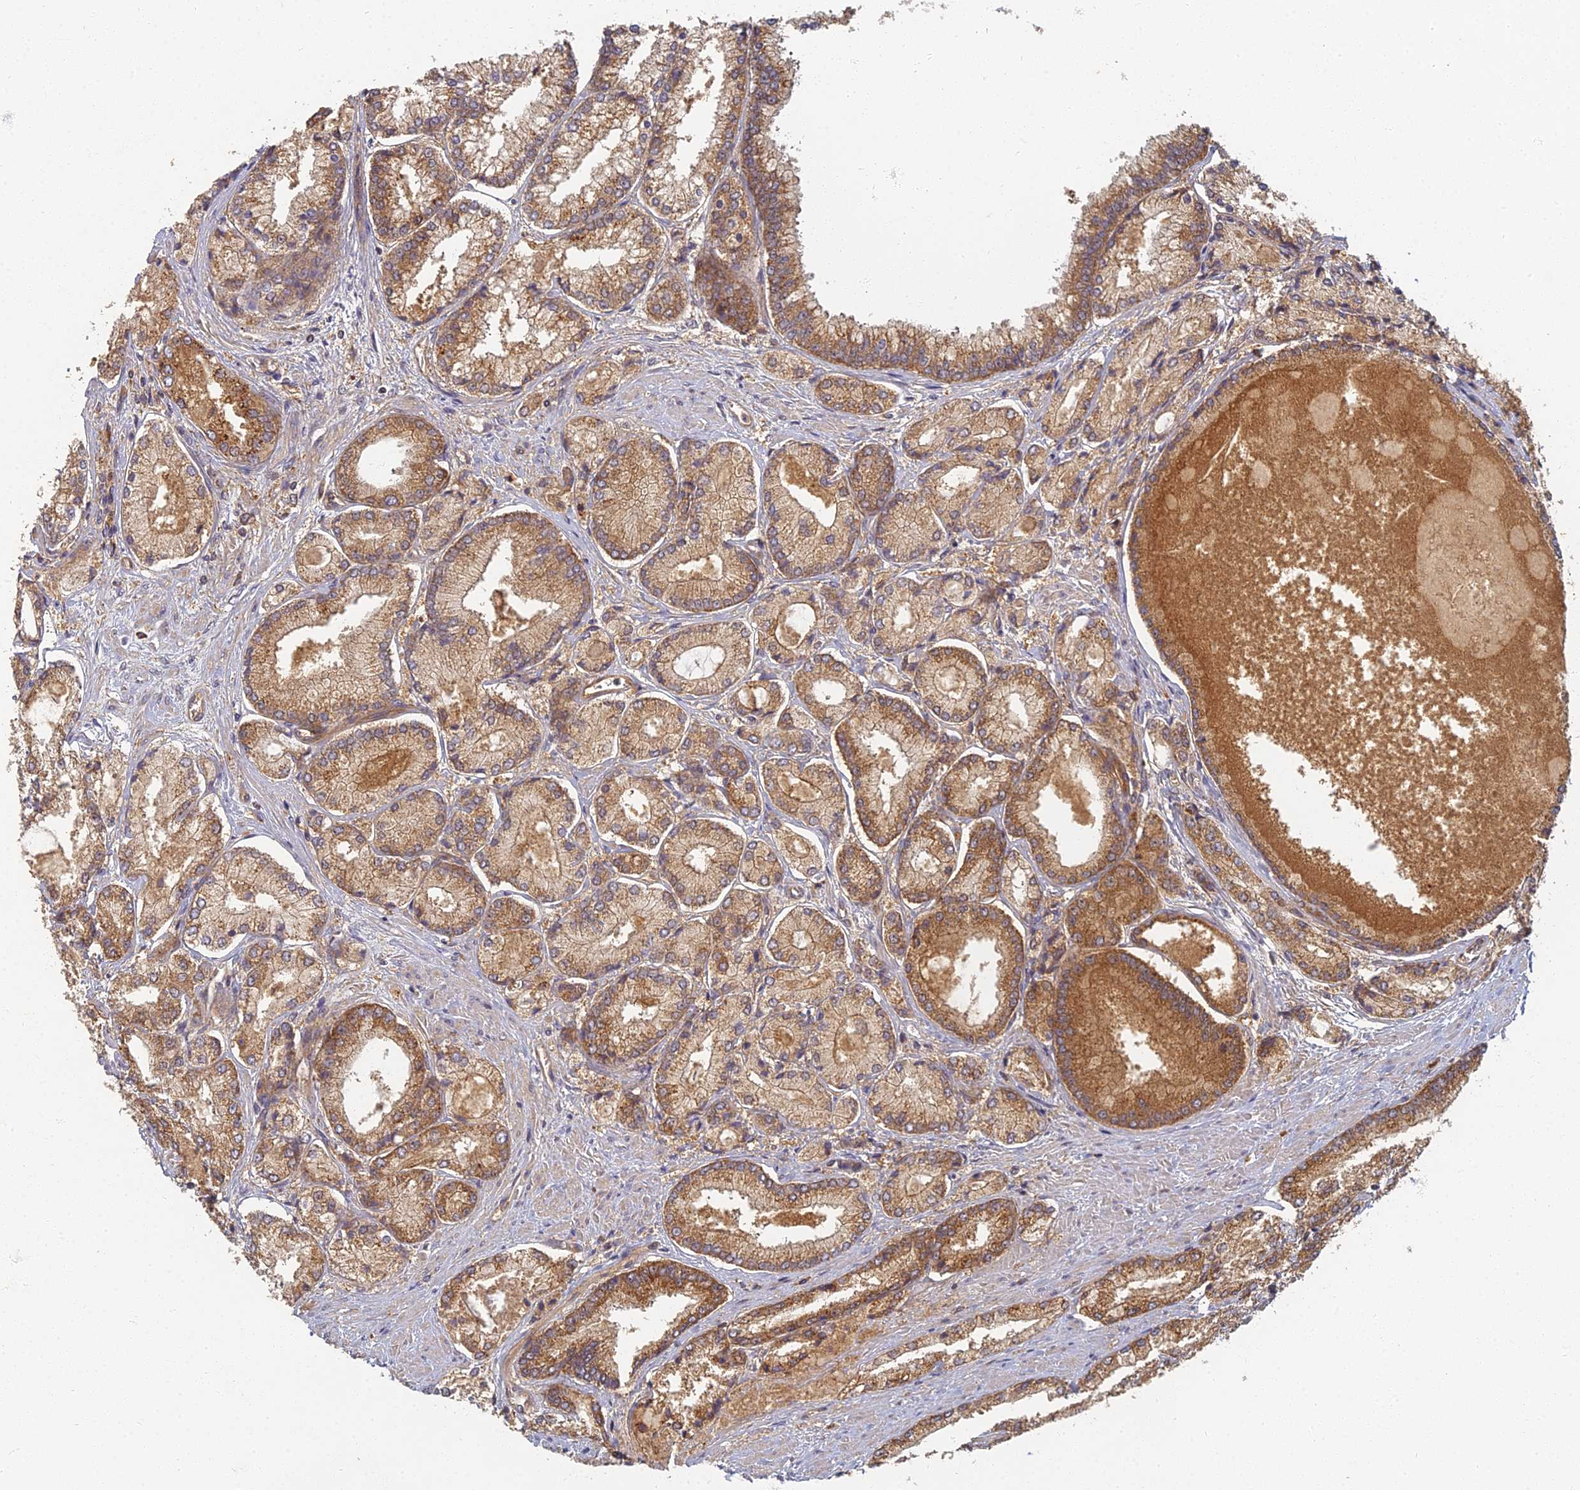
{"staining": {"intensity": "moderate", "quantity": ">75%", "location": "cytoplasmic/membranous"}, "tissue": "prostate cancer", "cell_type": "Tumor cells", "image_type": "cancer", "snomed": [{"axis": "morphology", "description": "Adenocarcinoma, Low grade"}, {"axis": "topography", "description": "Prostate"}], "caption": "Prostate cancer stained with a brown dye exhibits moderate cytoplasmic/membranous positive positivity in about >75% of tumor cells.", "gene": "INO80D", "patient": {"sex": "male", "age": 74}}